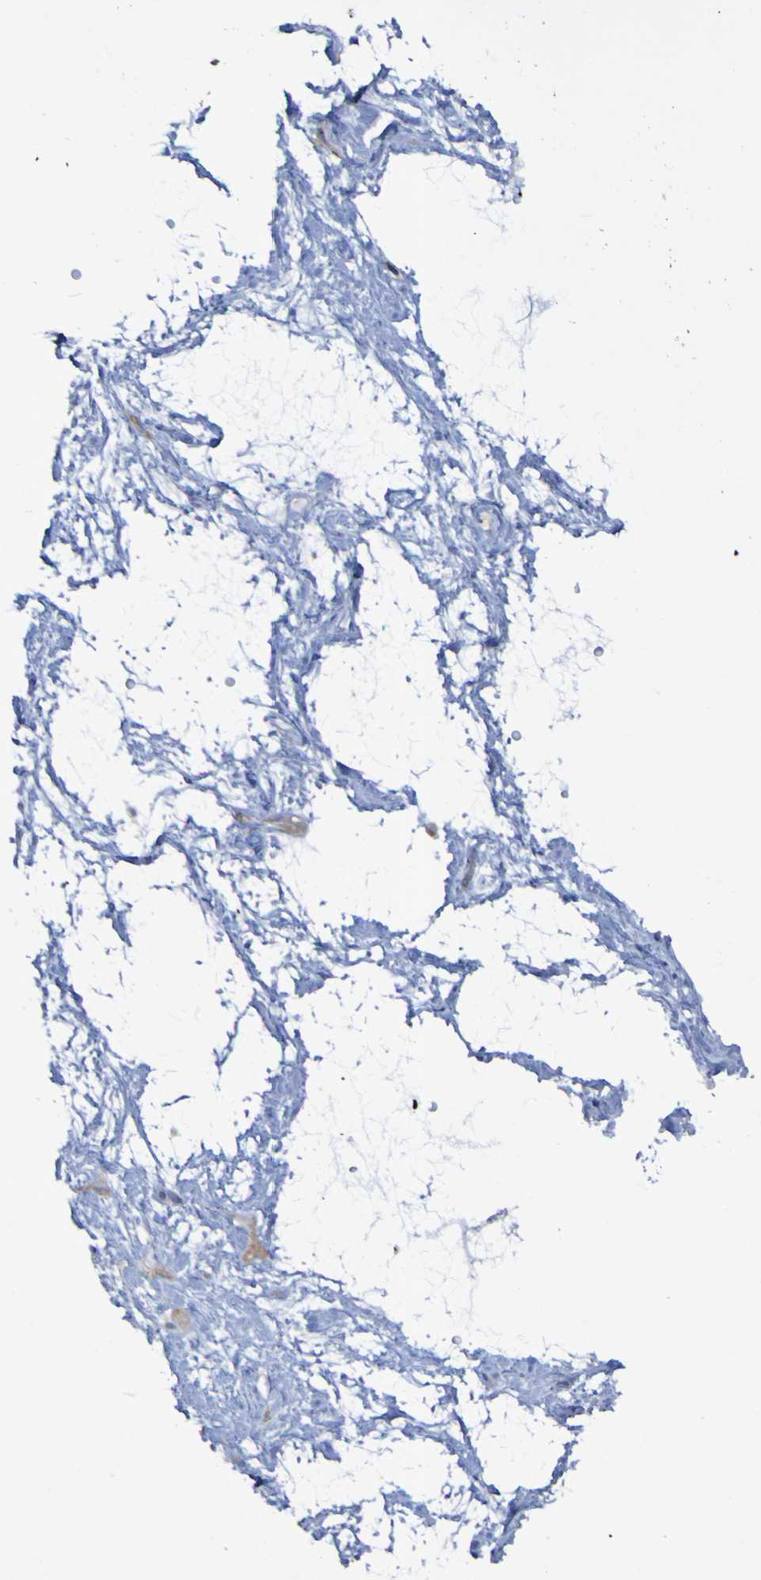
{"staining": {"intensity": "moderate", "quantity": "25%-75%", "location": "cytoplasmic/membranous"}, "tissue": "nasopharynx", "cell_type": "Respiratory epithelial cells", "image_type": "normal", "snomed": [{"axis": "morphology", "description": "Normal tissue, NOS"}, {"axis": "morphology", "description": "Inflammation, NOS"}, {"axis": "topography", "description": "Nasopharynx"}], "caption": "The histopathology image exhibits staining of normal nasopharynx, revealing moderate cytoplasmic/membranous protein expression (brown color) within respiratory epithelial cells.", "gene": "TPH1", "patient": {"sex": "male", "age": 48}}